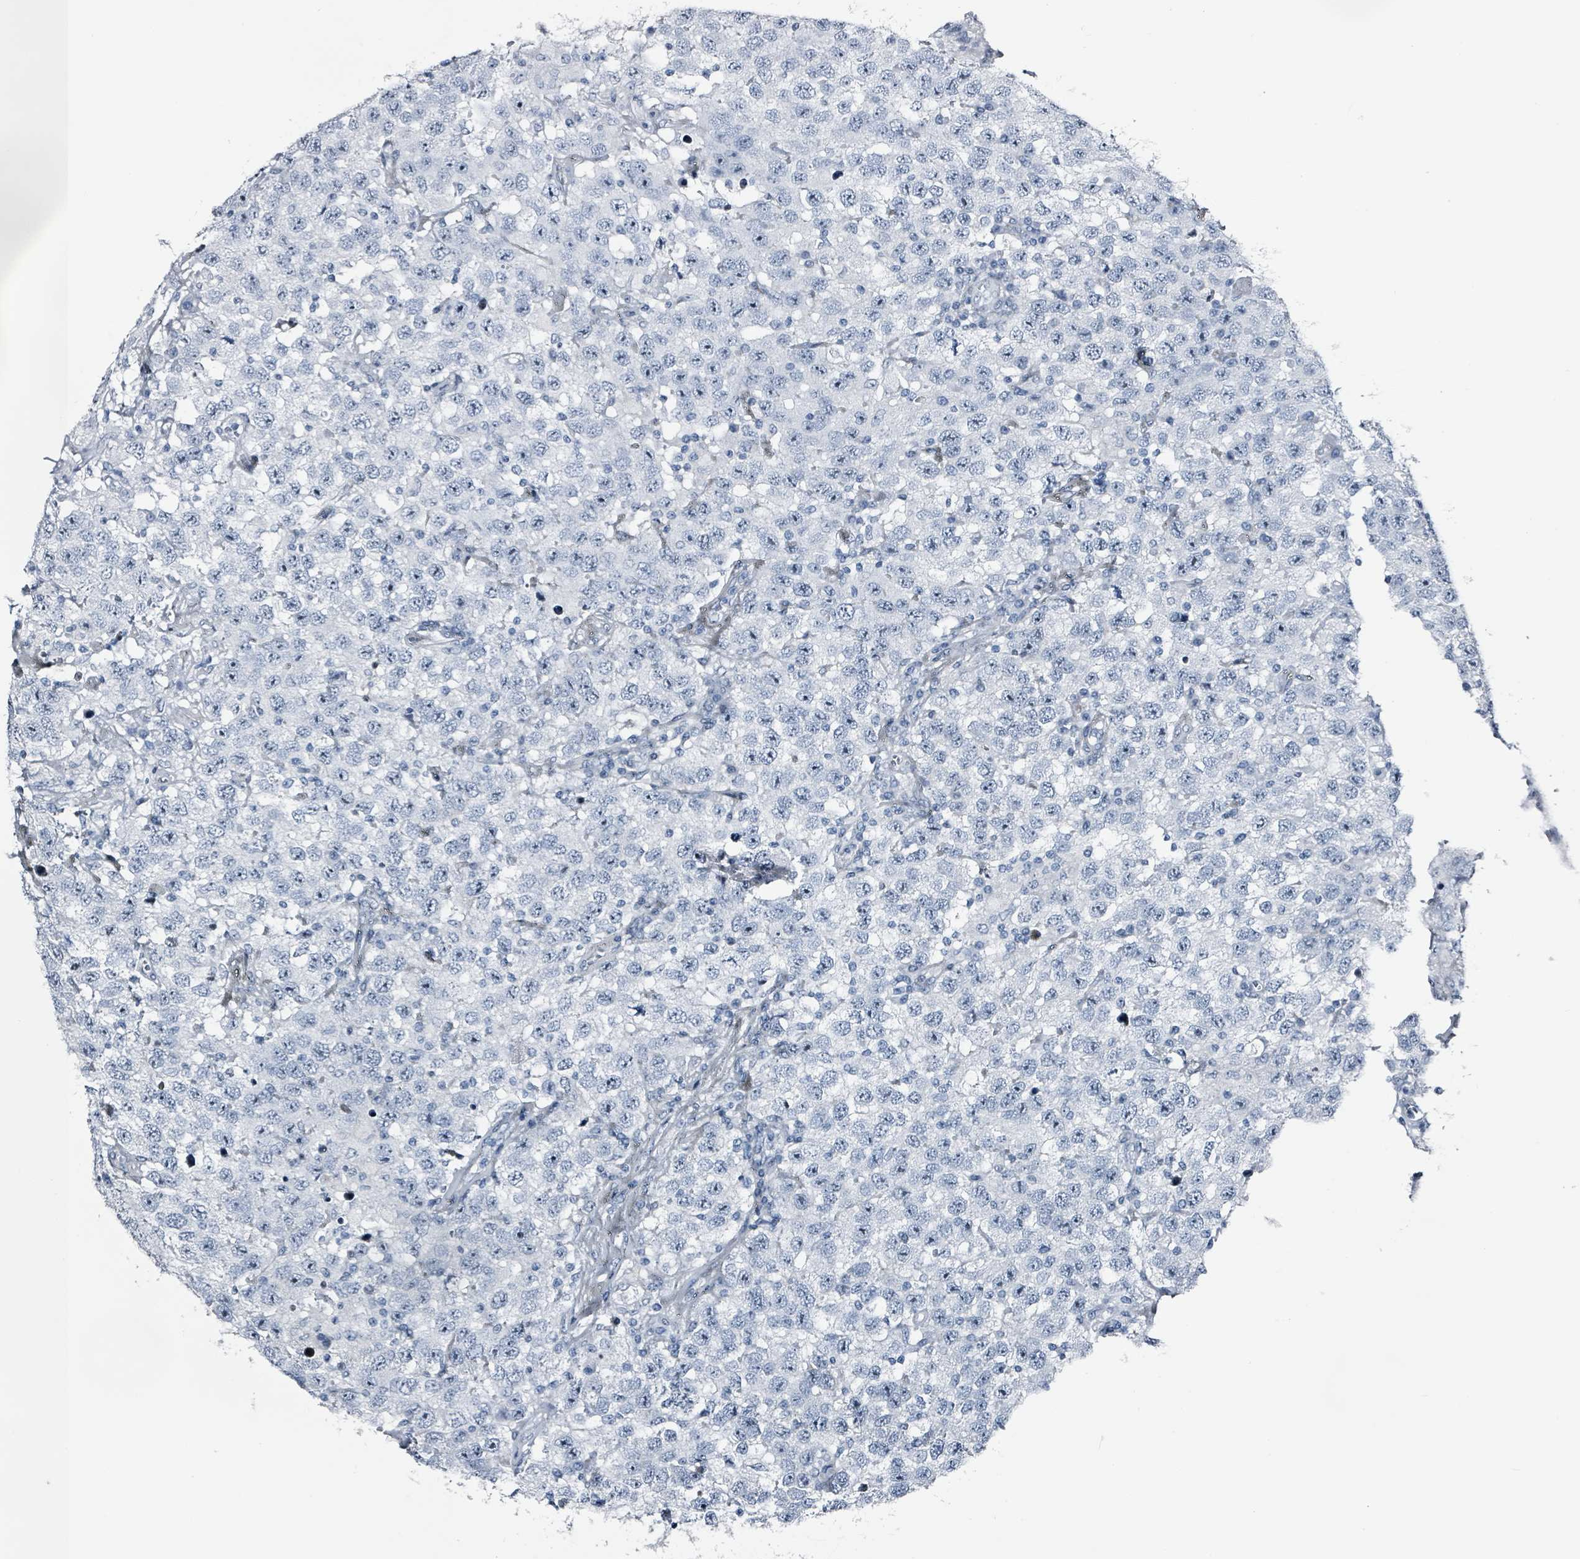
{"staining": {"intensity": "negative", "quantity": "none", "location": "none"}, "tissue": "testis cancer", "cell_type": "Tumor cells", "image_type": "cancer", "snomed": [{"axis": "morphology", "description": "Seminoma, NOS"}, {"axis": "topography", "description": "Testis"}], "caption": "Immunohistochemistry photomicrograph of neoplastic tissue: human testis cancer stained with DAB displays no significant protein expression in tumor cells.", "gene": "CA9", "patient": {"sex": "male", "age": 41}}